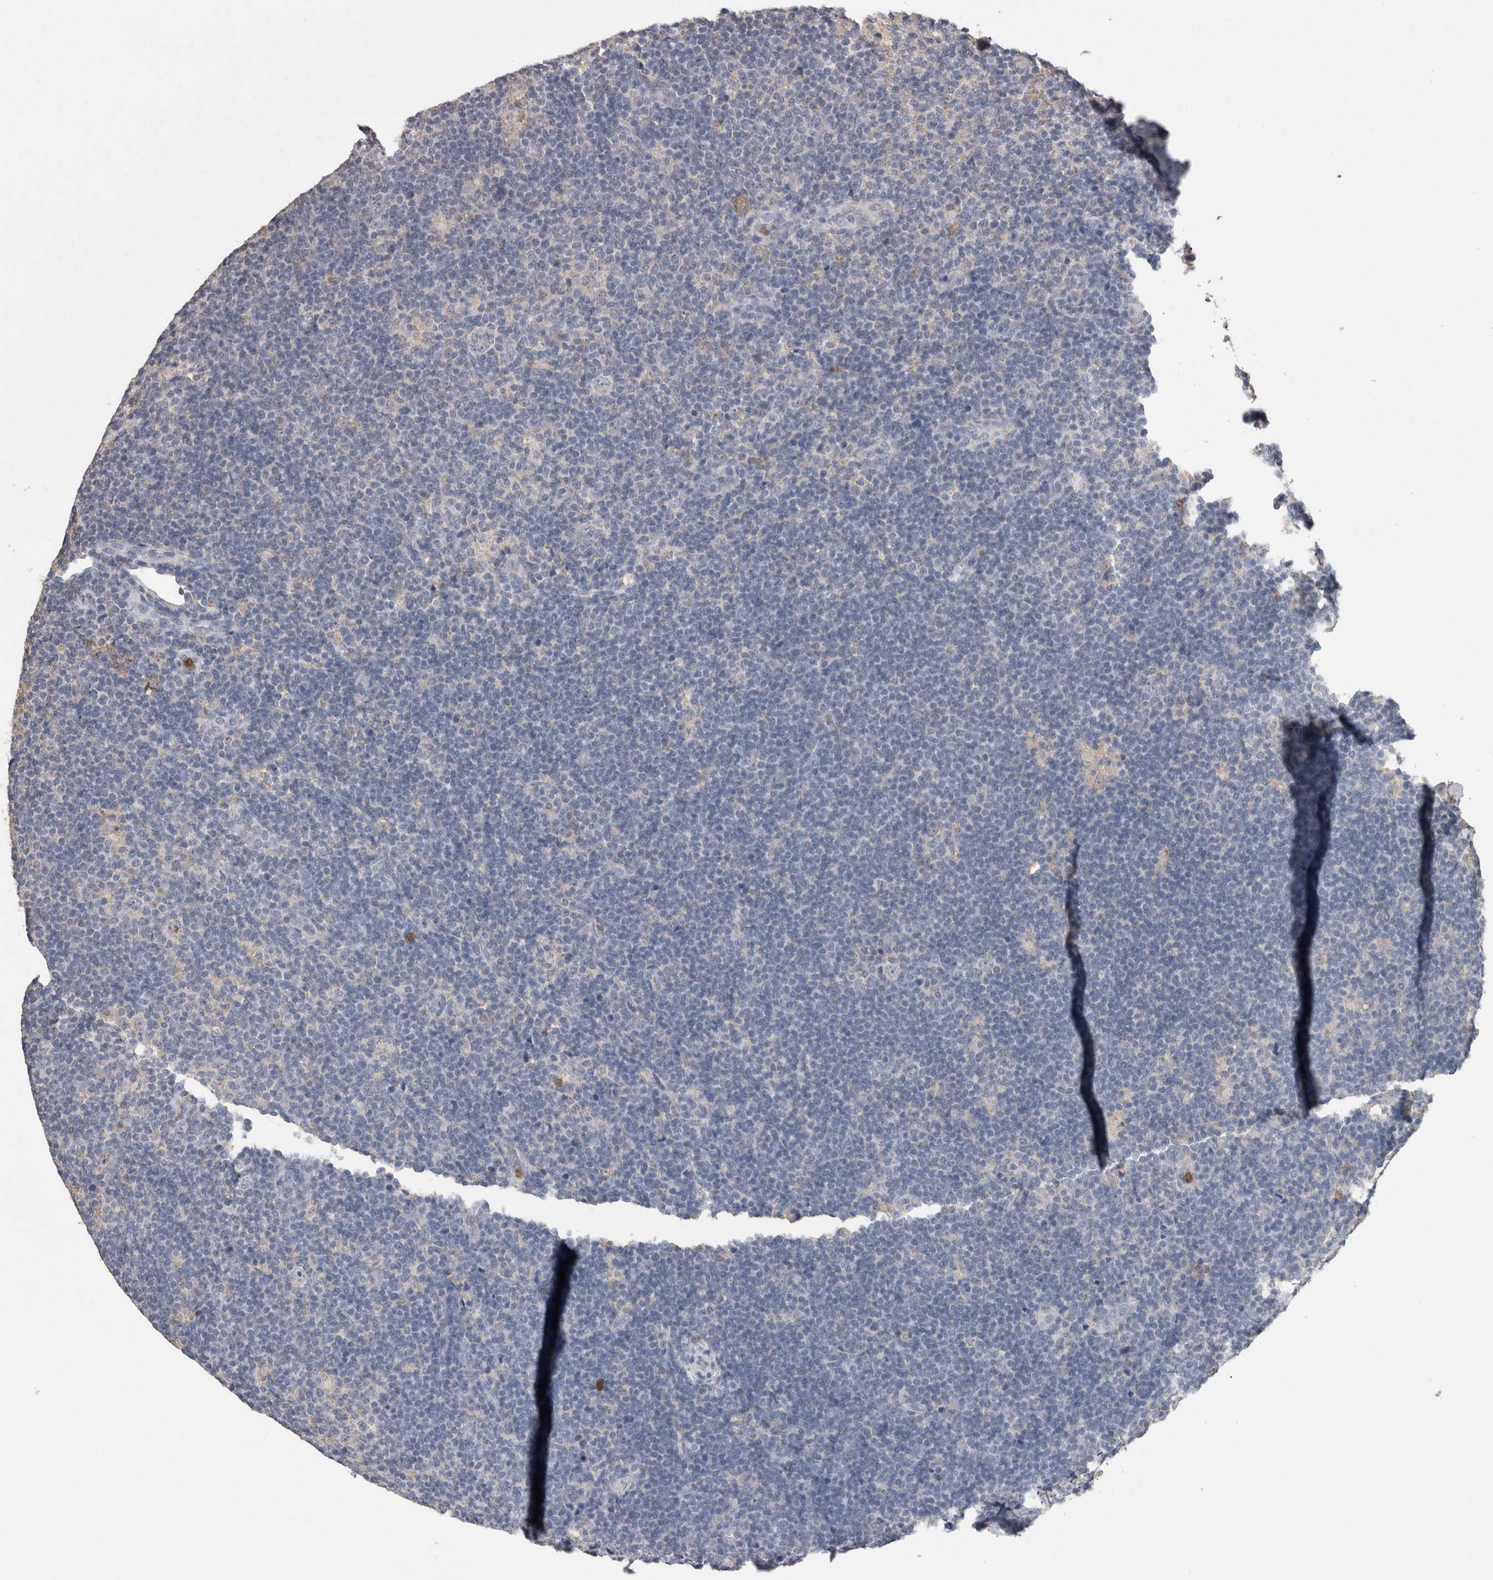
{"staining": {"intensity": "negative", "quantity": "none", "location": "none"}, "tissue": "lymphoma", "cell_type": "Tumor cells", "image_type": "cancer", "snomed": [{"axis": "morphology", "description": "Hodgkin's disease, NOS"}, {"axis": "topography", "description": "Lymph node"}], "caption": "Tumor cells show no significant expression in Hodgkin's disease.", "gene": "CNTFR", "patient": {"sex": "female", "age": 57}}